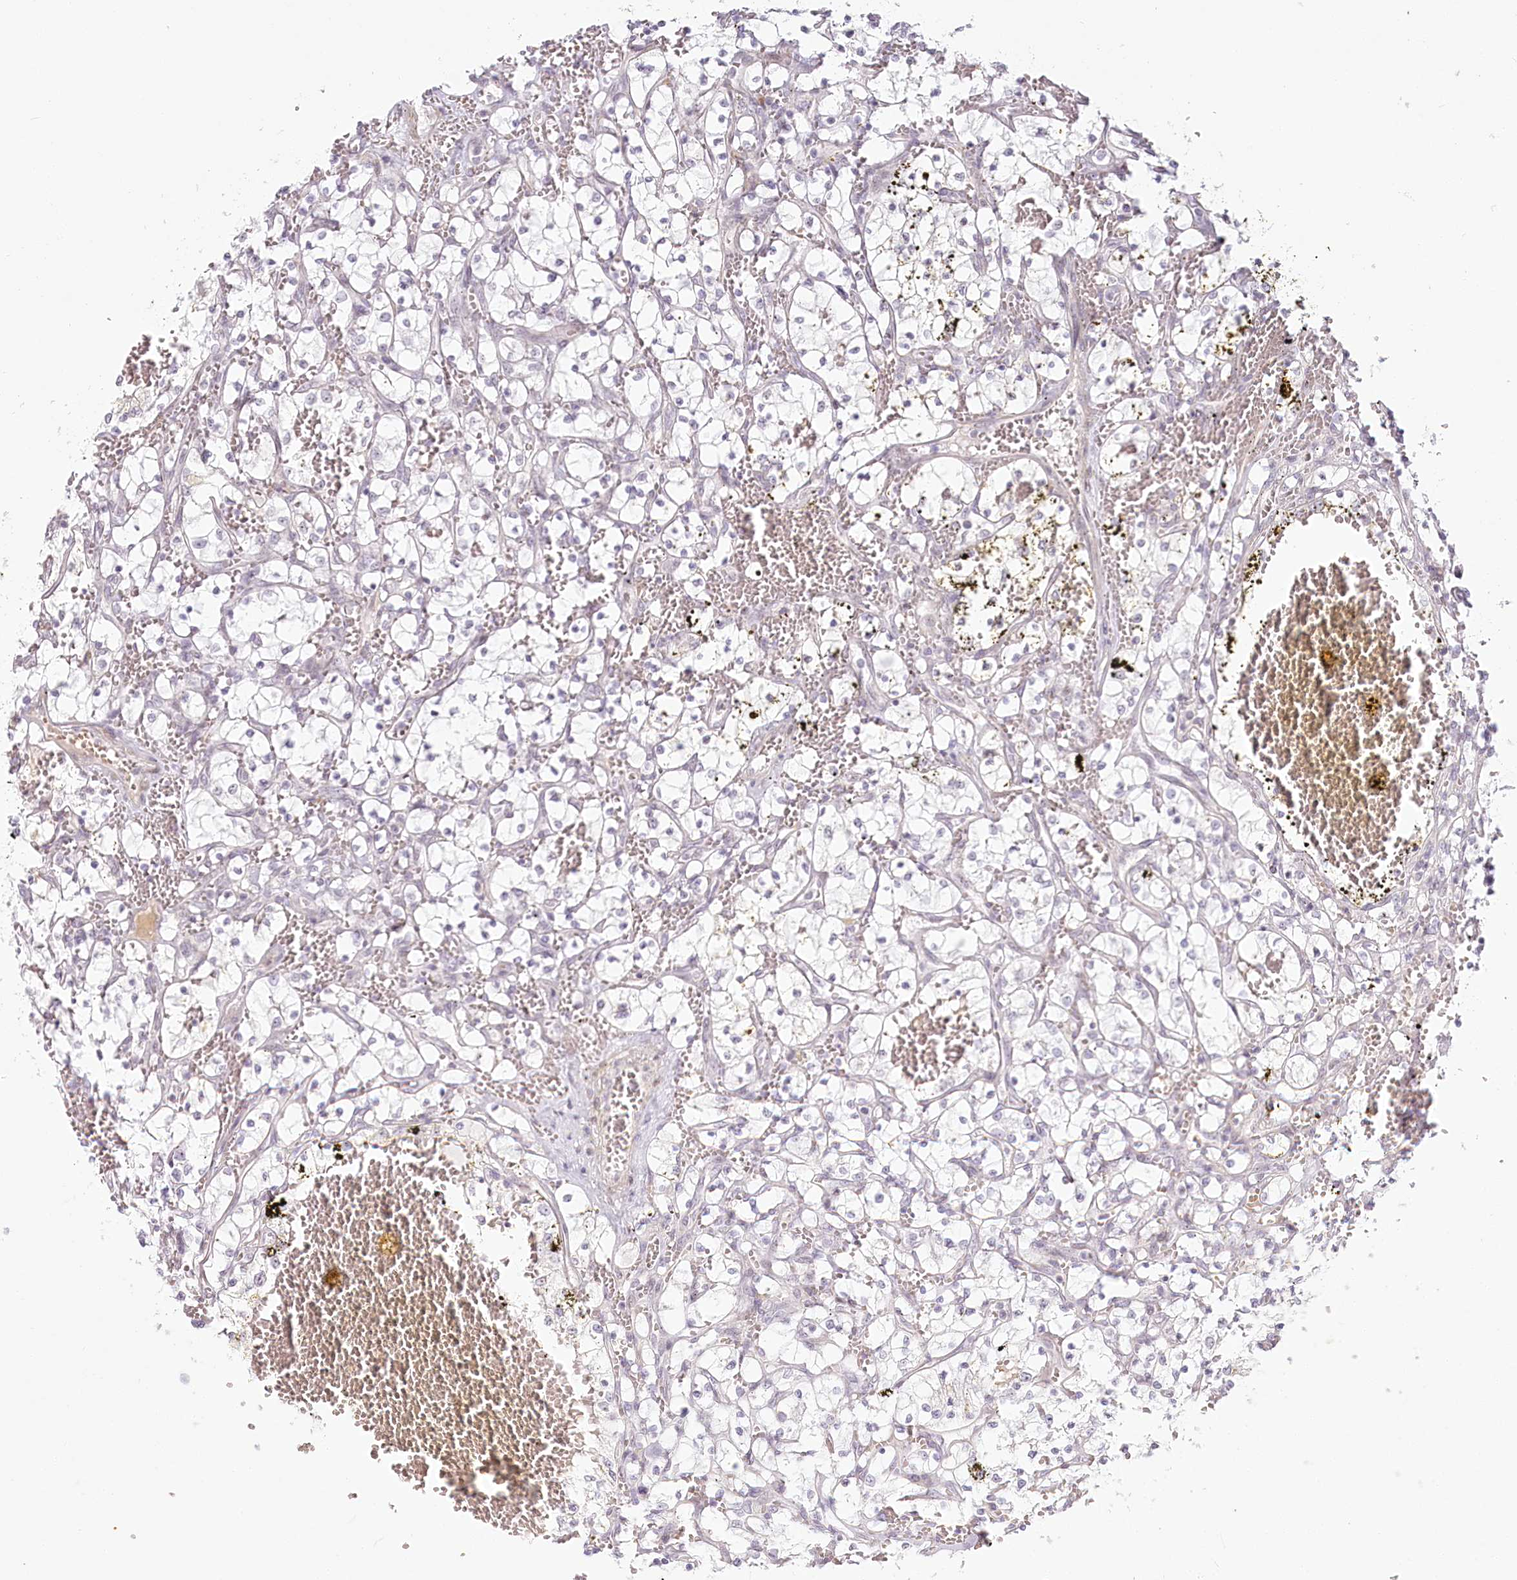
{"staining": {"intensity": "negative", "quantity": "none", "location": "none"}, "tissue": "renal cancer", "cell_type": "Tumor cells", "image_type": "cancer", "snomed": [{"axis": "morphology", "description": "Adenocarcinoma, NOS"}, {"axis": "topography", "description": "Kidney"}], "caption": "Tumor cells show no significant protein staining in renal adenocarcinoma.", "gene": "EXOSC7", "patient": {"sex": "female", "age": 69}}